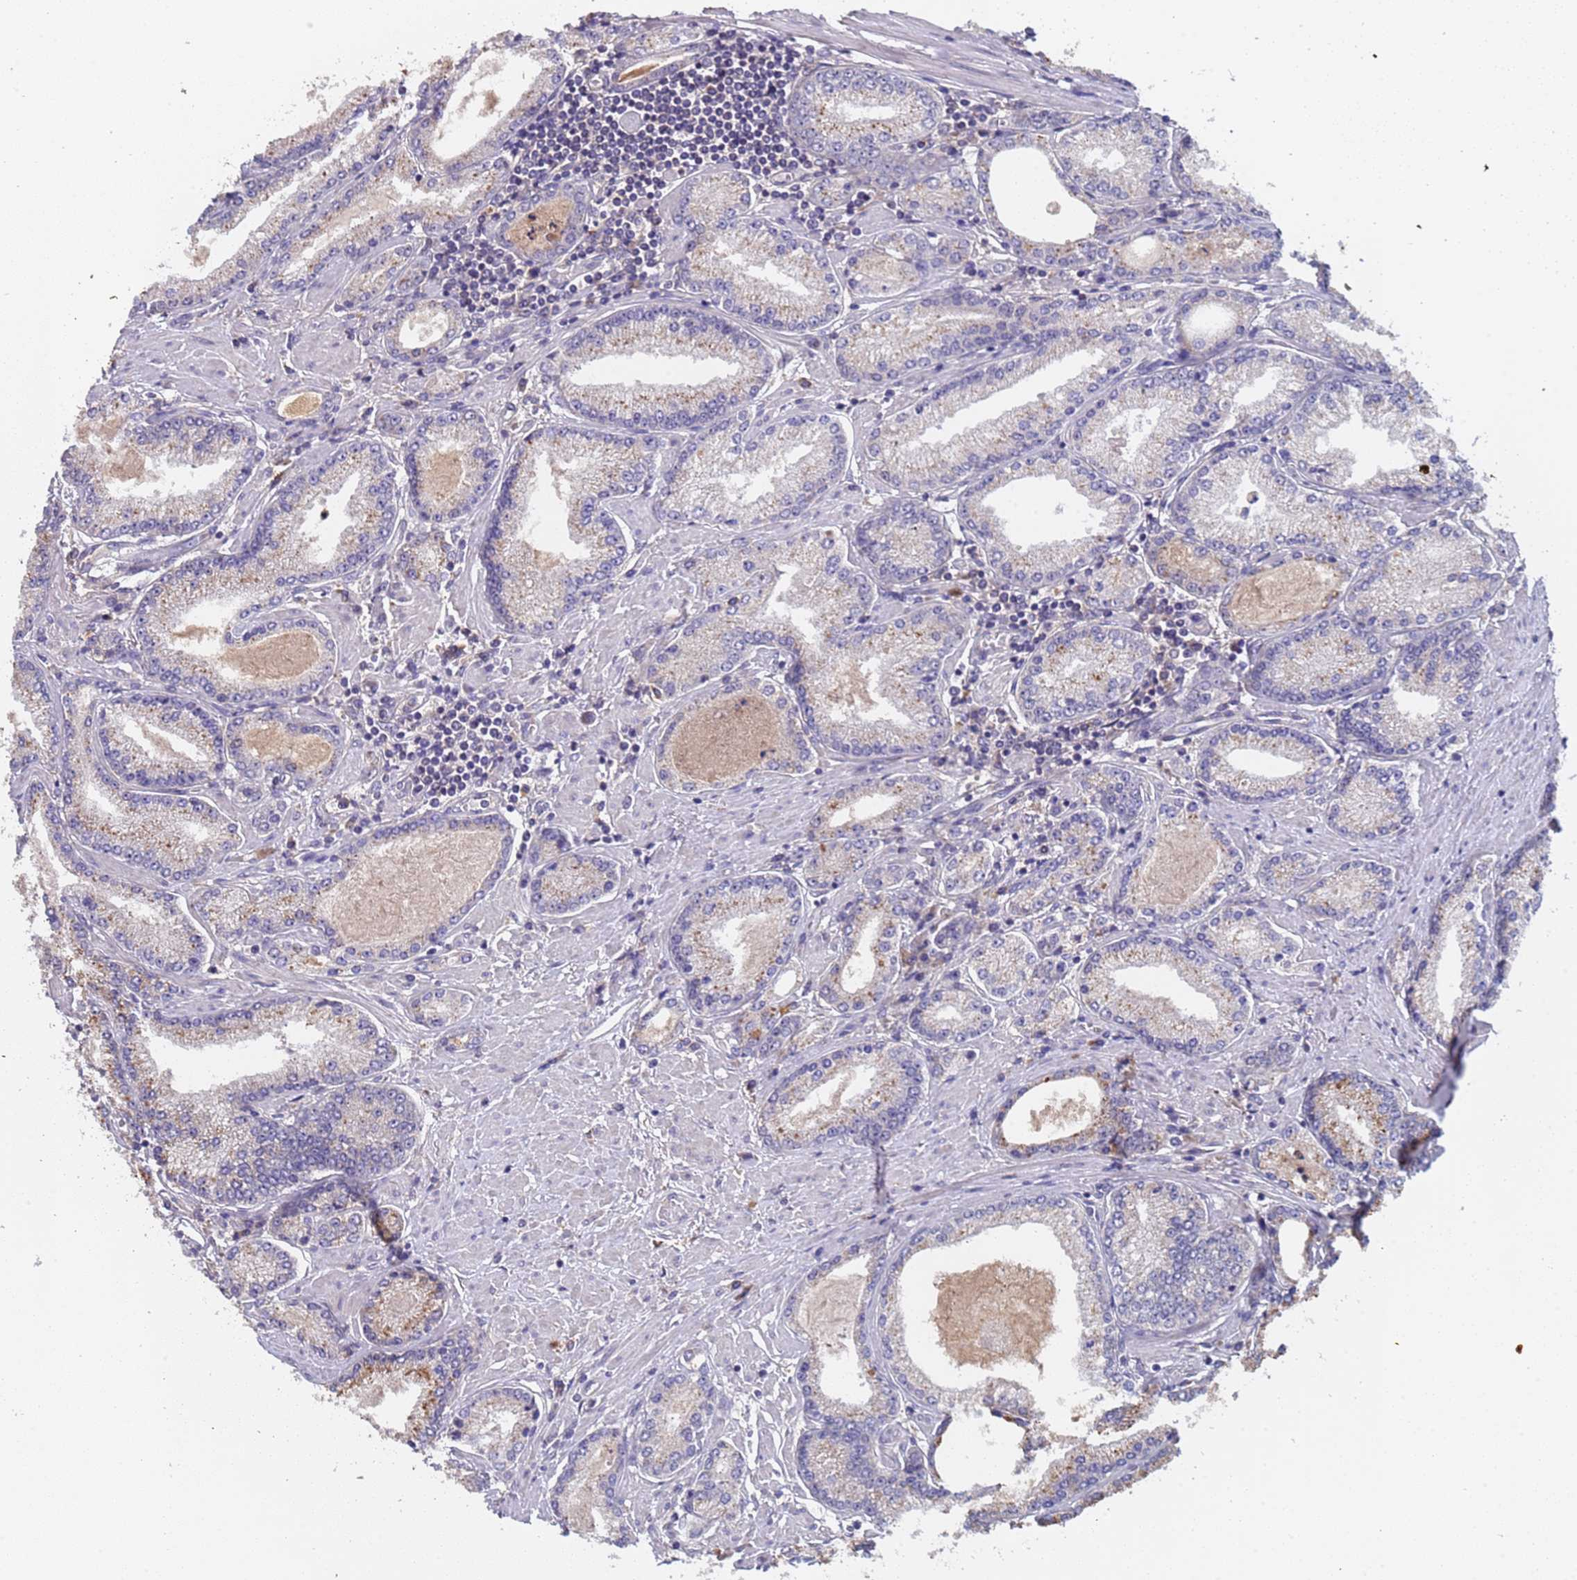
{"staining": {"intensity": "weak", "quantity": "25%-75%", "location": "cytoplasmic/membranous"}, "tissue": "prostate cancer", "cell_type": "Tumor cells", "image_type": "cancer", "snomed": [{"axis": "morphology", "description": "Adenocarcinoma, High grade"}, {"axis": "topography", "description": "Prostate"}], "caption": "Immunohistochemistry (IHC) image of human prostate cancer (high-grade adenocarcinoma) stained for a protein (brown), which demonstrates low levels of weak cytoplasmic/membranous expression in approximately 25%-75% of tumor cells.", "gene": "ZNF248", "patient": {"sex": "male", "age": 66}}